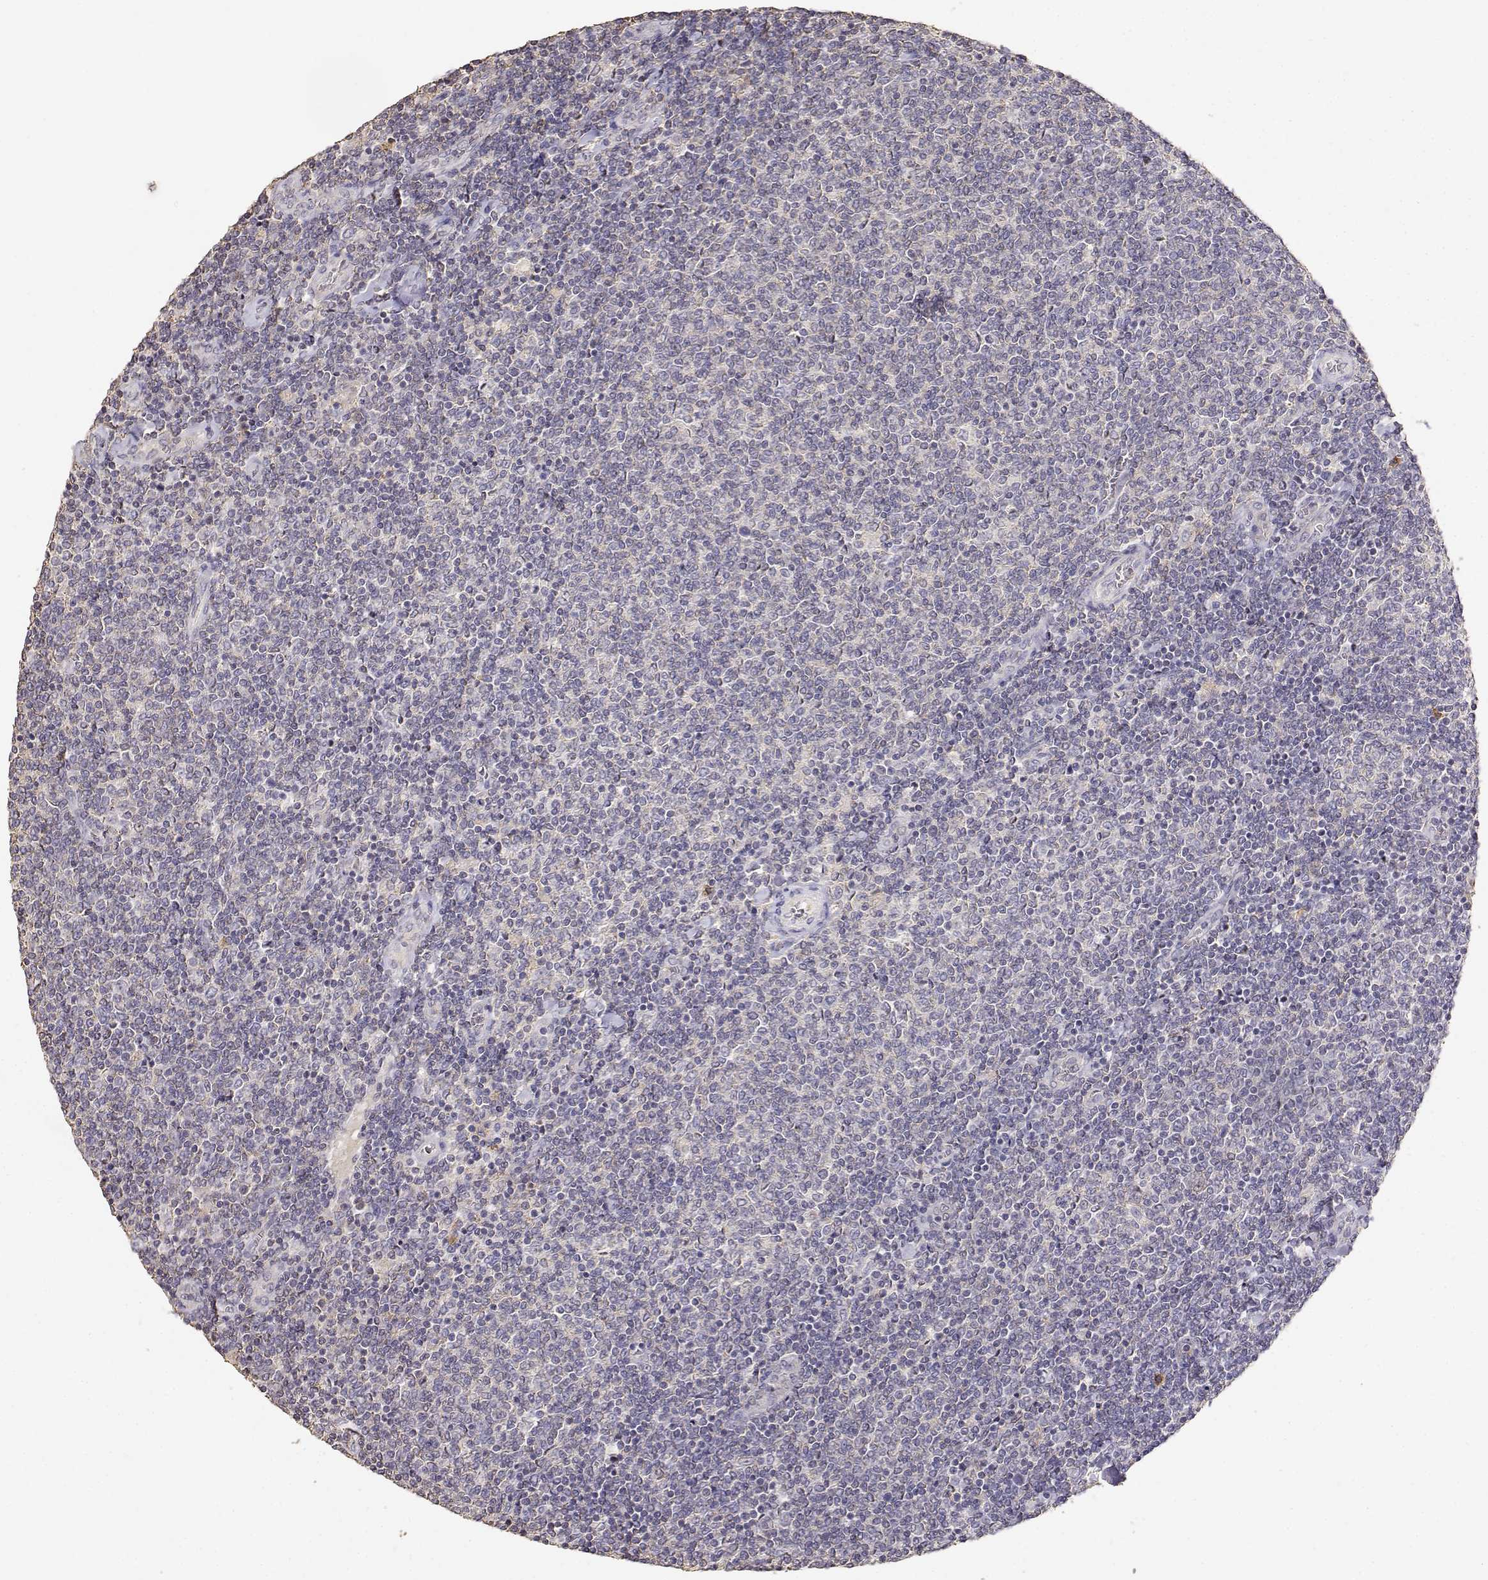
{"staining": {"intensity": "negative", "quantity": "none", "location": "none"}, "tissue": "lymphoma", "cell_type": "Tumor cells", "image_type": "cancer", "snomed": [{"axis": "morphology", "description": "Malignant lymphoma, non-Hodgkin's type, Low grade"}, {"axis": "topography", "description": "Lymph node"}], "caption": "IHC image of lymphoma stained for a protein (brown), which demonstrates no expression in tumor cells.", "gene": "TNFRSF10C", "patient": {"sex": "male", "age": 52}}